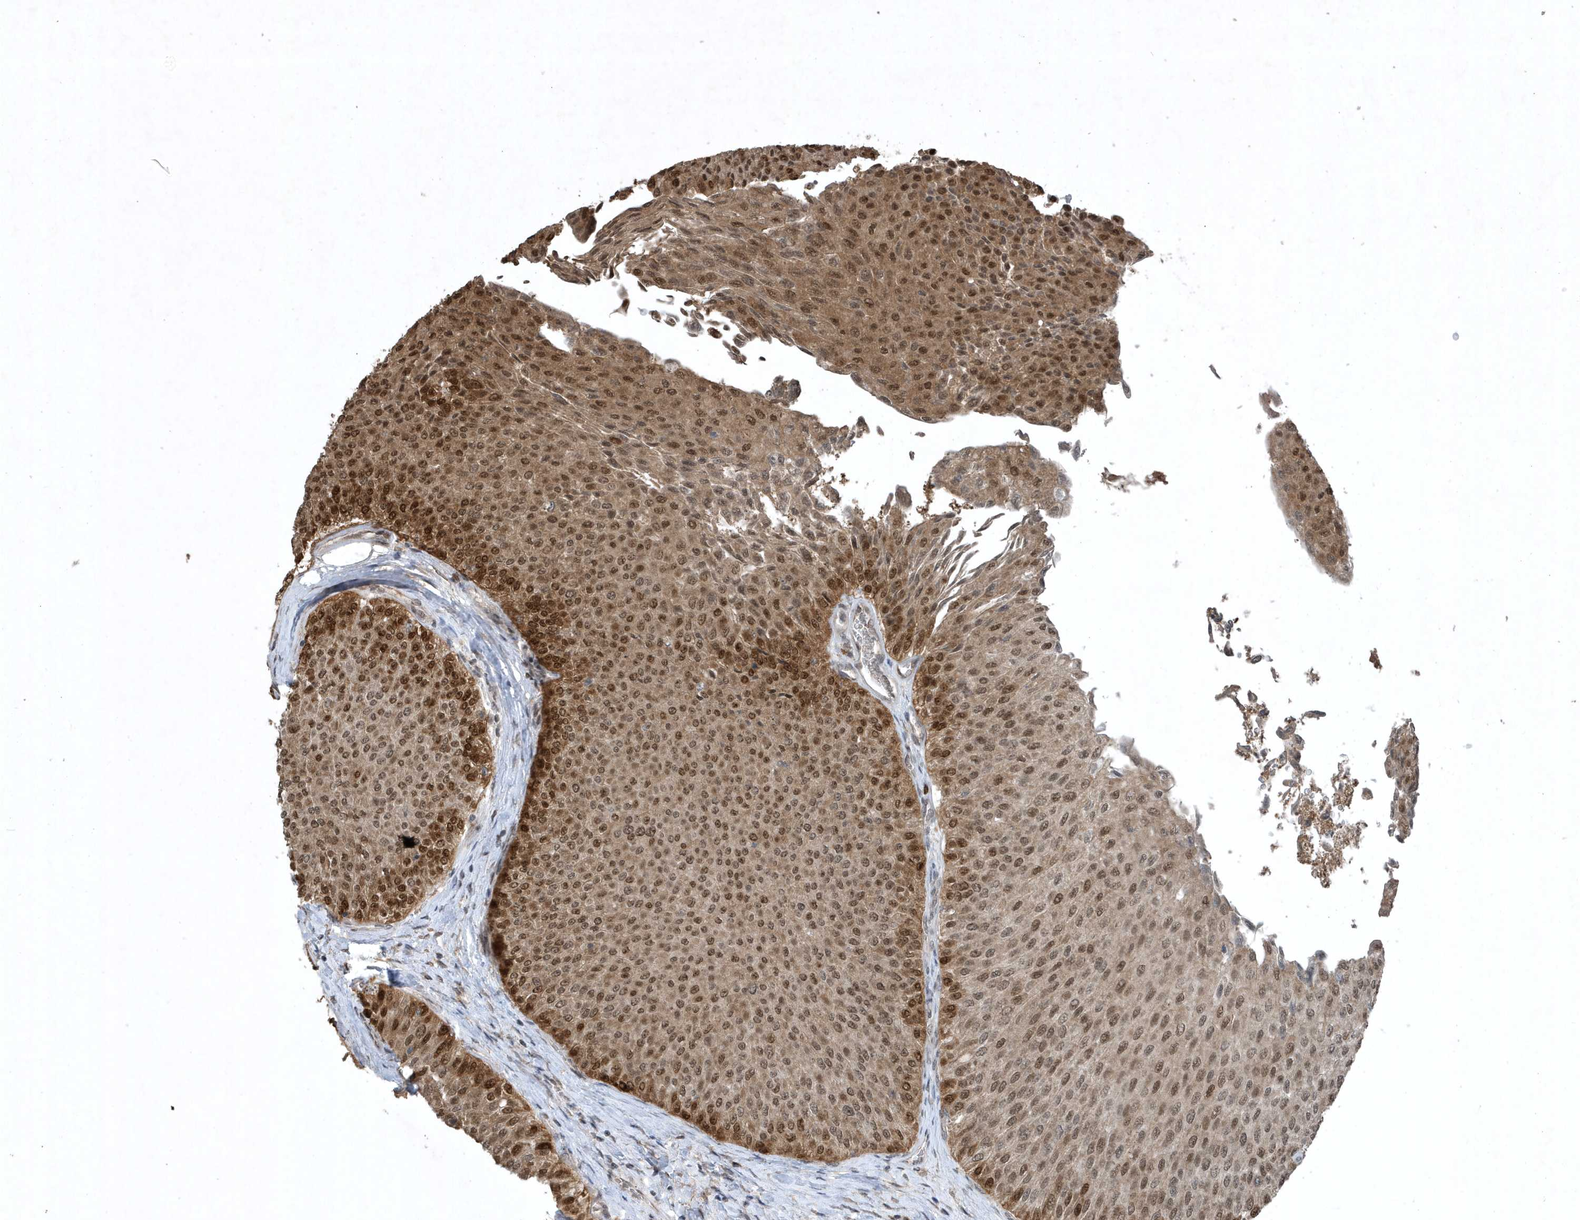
{"staining": {"intensity": "strong", "quantity": ">75%", "location": "nuclear"}, "tissue": "urothelial cancer", "cell_type": "Tumor cells", "image_type": "cancer", "snomed": [{"axis": "morphology", "description": "Urothelial carcinoma, Low grade"}, {"axis": "topography", "description": "Urinary bladder"}], "caption": "Immunohistochemistry (DAB) staining of human urothelial cancer shows strong nuclear protein expression in about >75% of tumor cells. The staining was performed using DAB (3,3'-diaminobenzidine), with brown indicating positive protein expression. Nuclei are stained blue with hematoxylin.", "gene": "HSPA1A", "patient": {"sex": "male", "age": 78}}